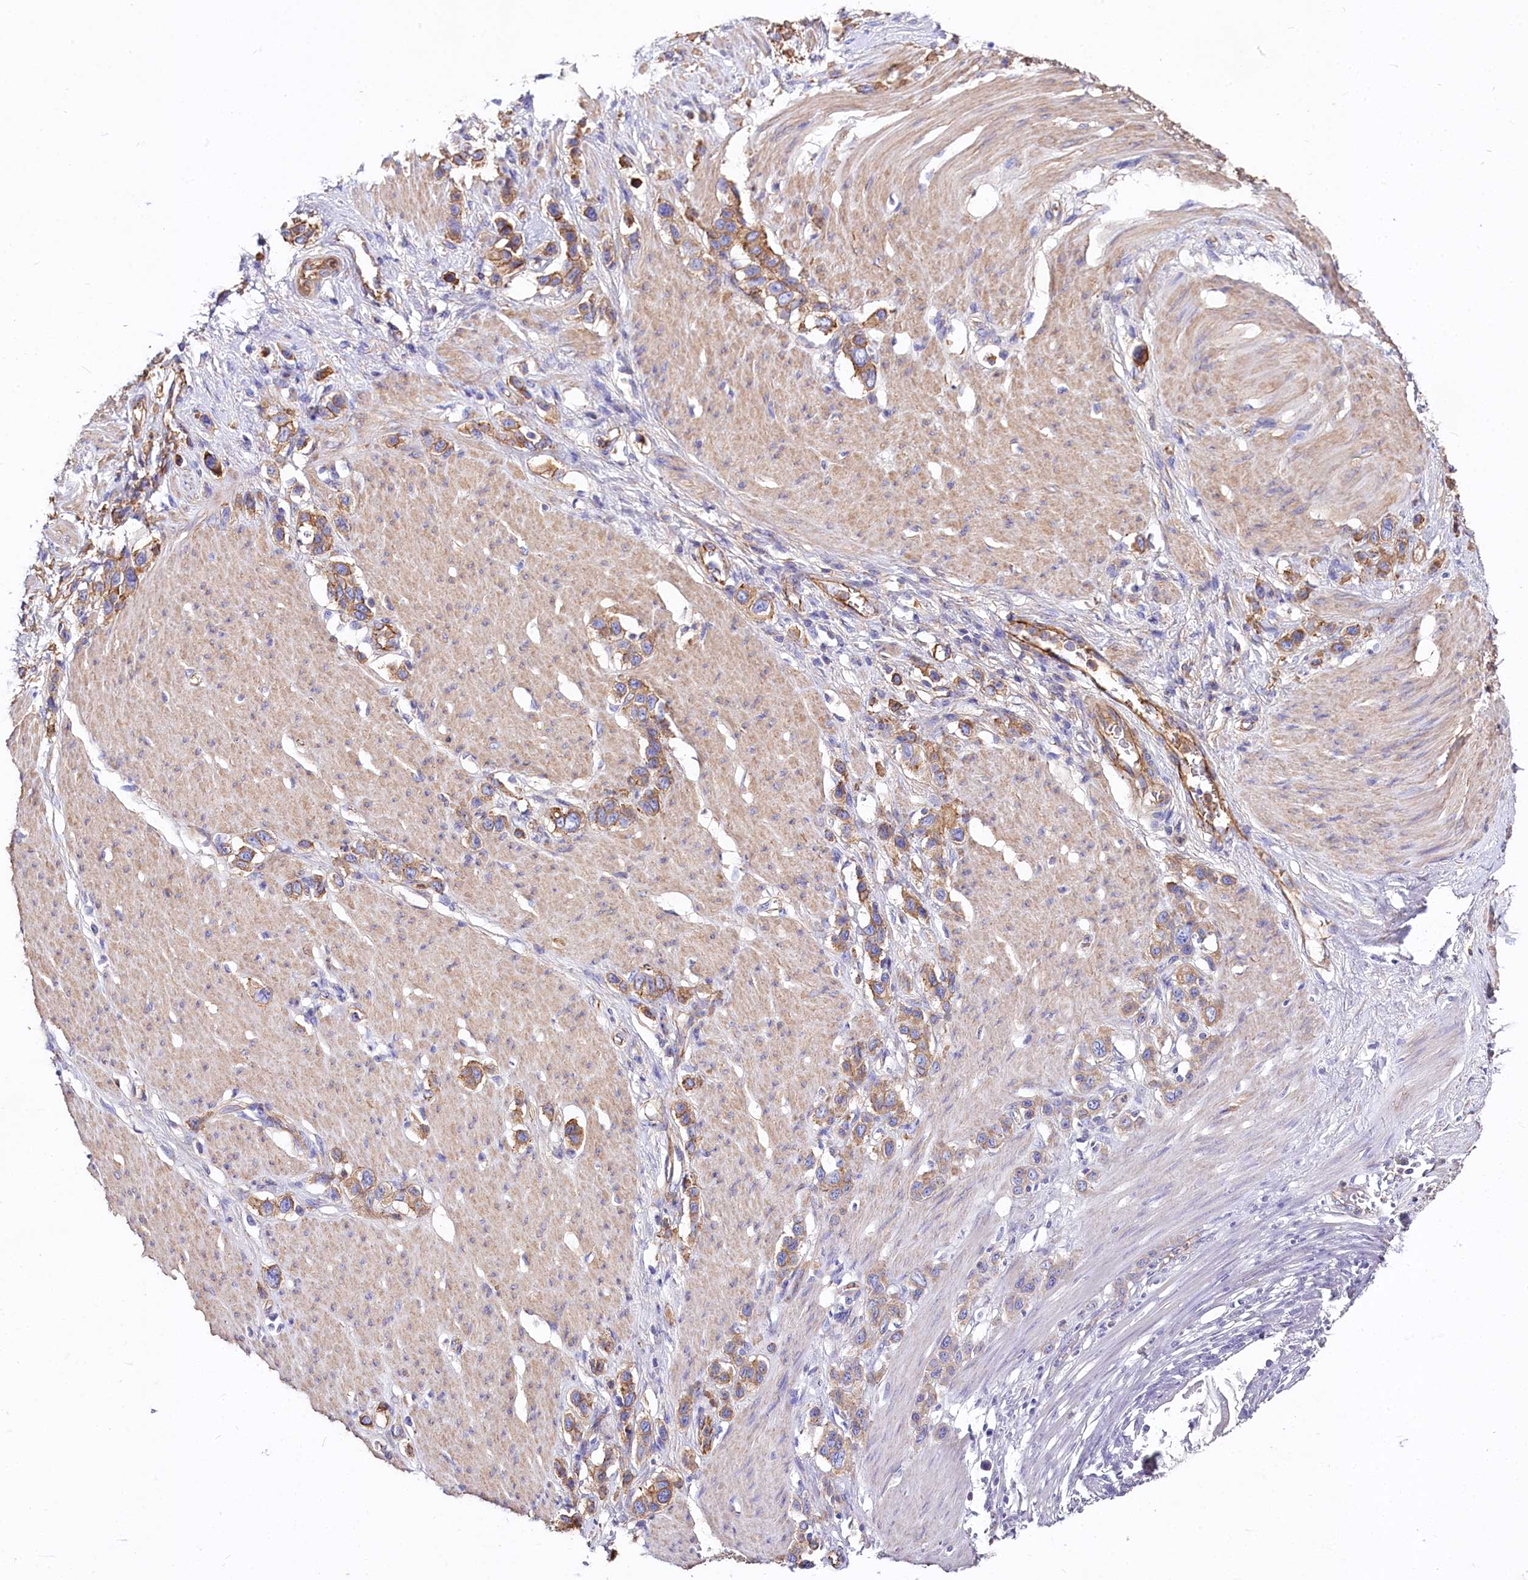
{"staining": {"intensity": "moderate", "quantity": ">75%", "location": "cytoplasmic/membranous"}, "tissue": "stomach cancer", "cell_type": "Tumor cells", "image_type": "cancer", "snomed": [{"axis": "morphology", "description": "Adenocarcinoma, NOS"}, {"axis": "morphology", "description": "Adenocarcinoma, High grade"}, {"axis": "topography", "description": "Stomach, upper"}, {"axis": "topography", "description": "Stomach, lower"}], "caption": "DAB (3,3'-diaminobenzidine) immunohistochemical staining of human stomach cancer reveals moderate cytoplasmic/membranous protein positivity in approximately >75% of tumor cells.", "gene": "FCHSD2", "patient": {"sex": "female", "age": 65}}